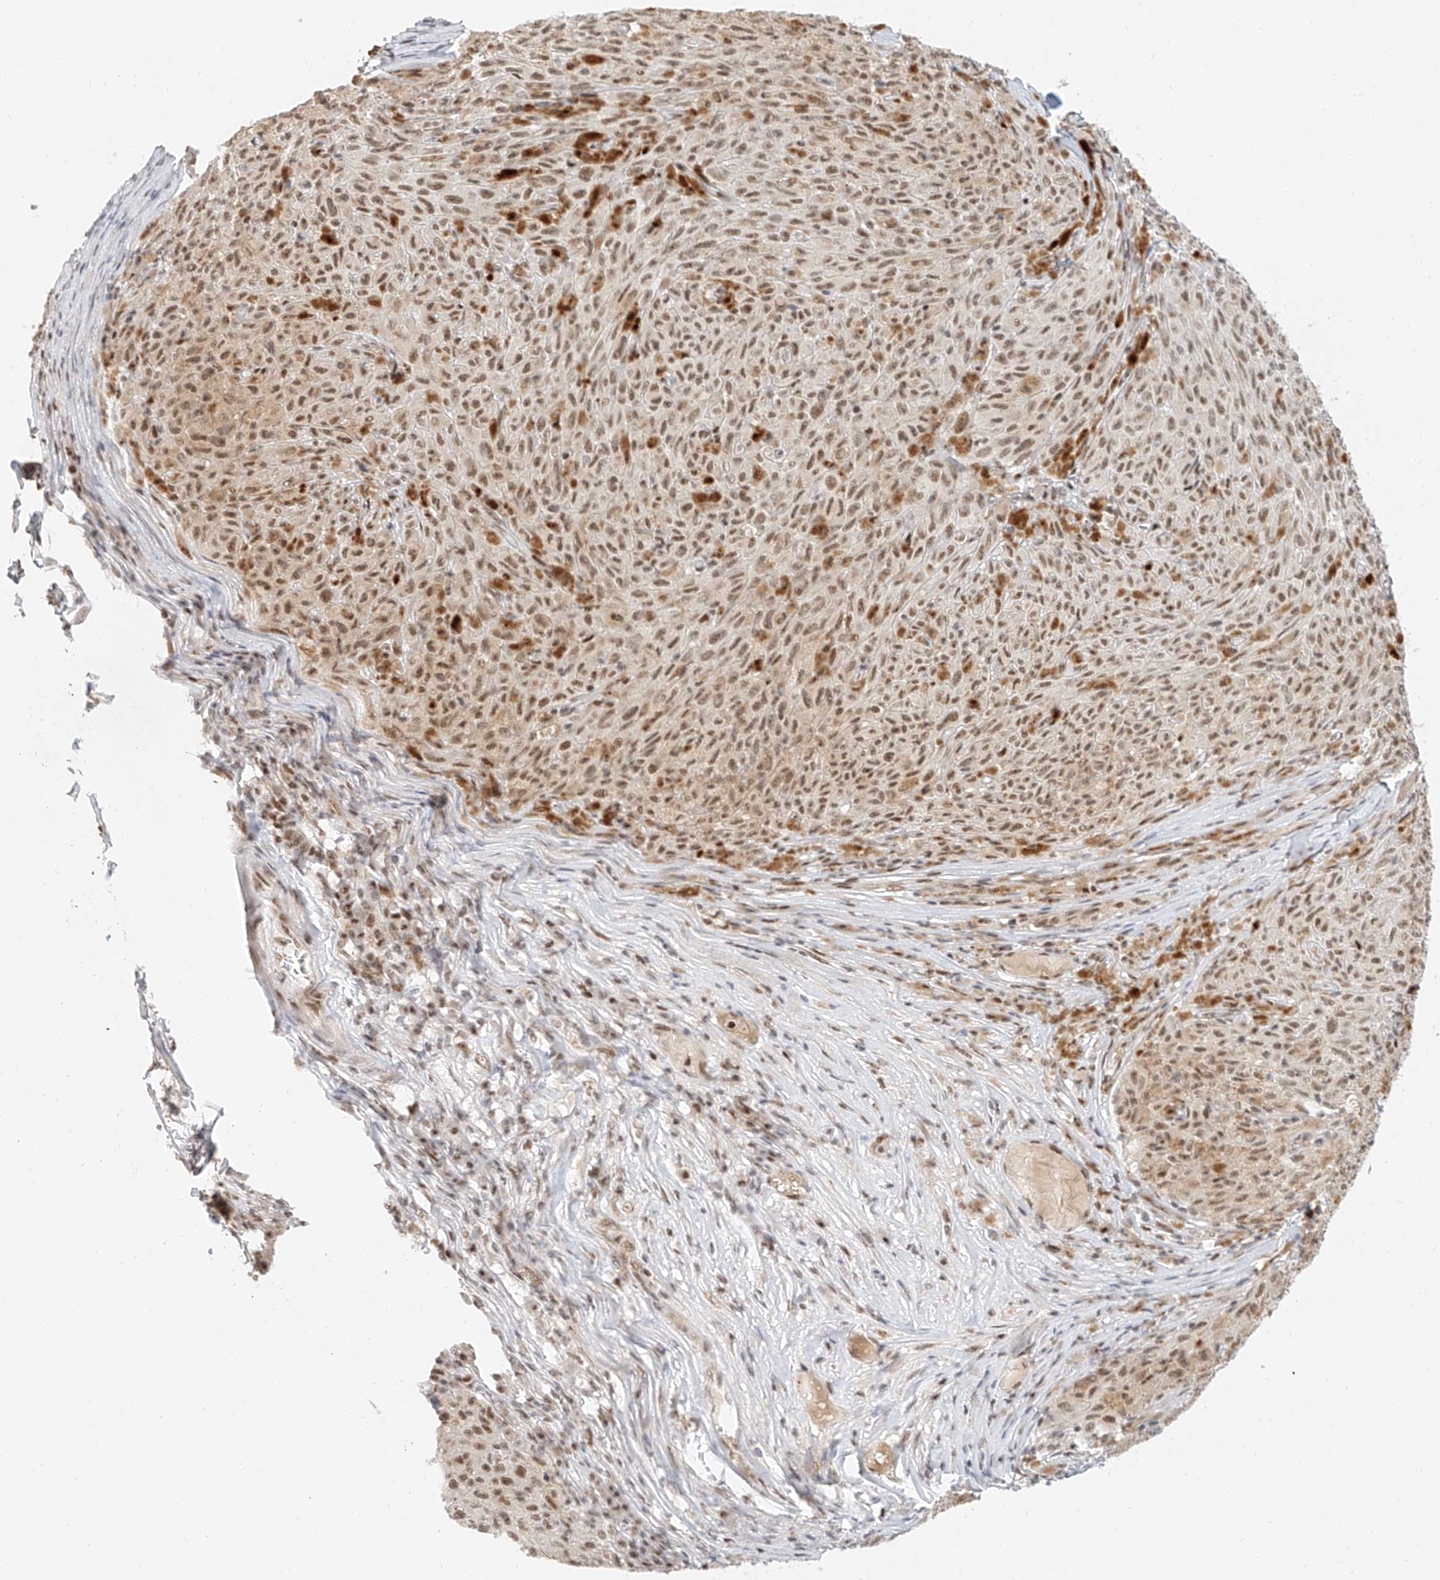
{"staining": {"intensity": "moderate", "quantity": ">75%", "location": "nuclear"}, "tissue": "melanoma", "cell_type": "Tumor cells", "image_type": "cancer", "snomed": [{"axis": "morphology", "description": "Malignant melanoma, NOS"}, {"axis": "topography", "description": "Skin"}], "caption": "The immunohistochemical stain highlights moderate nuclear expression in tumor cells of malignant melanoma tissue.", "gene": "CXorf58", "patient": {"sex": "female", "age": 82}}